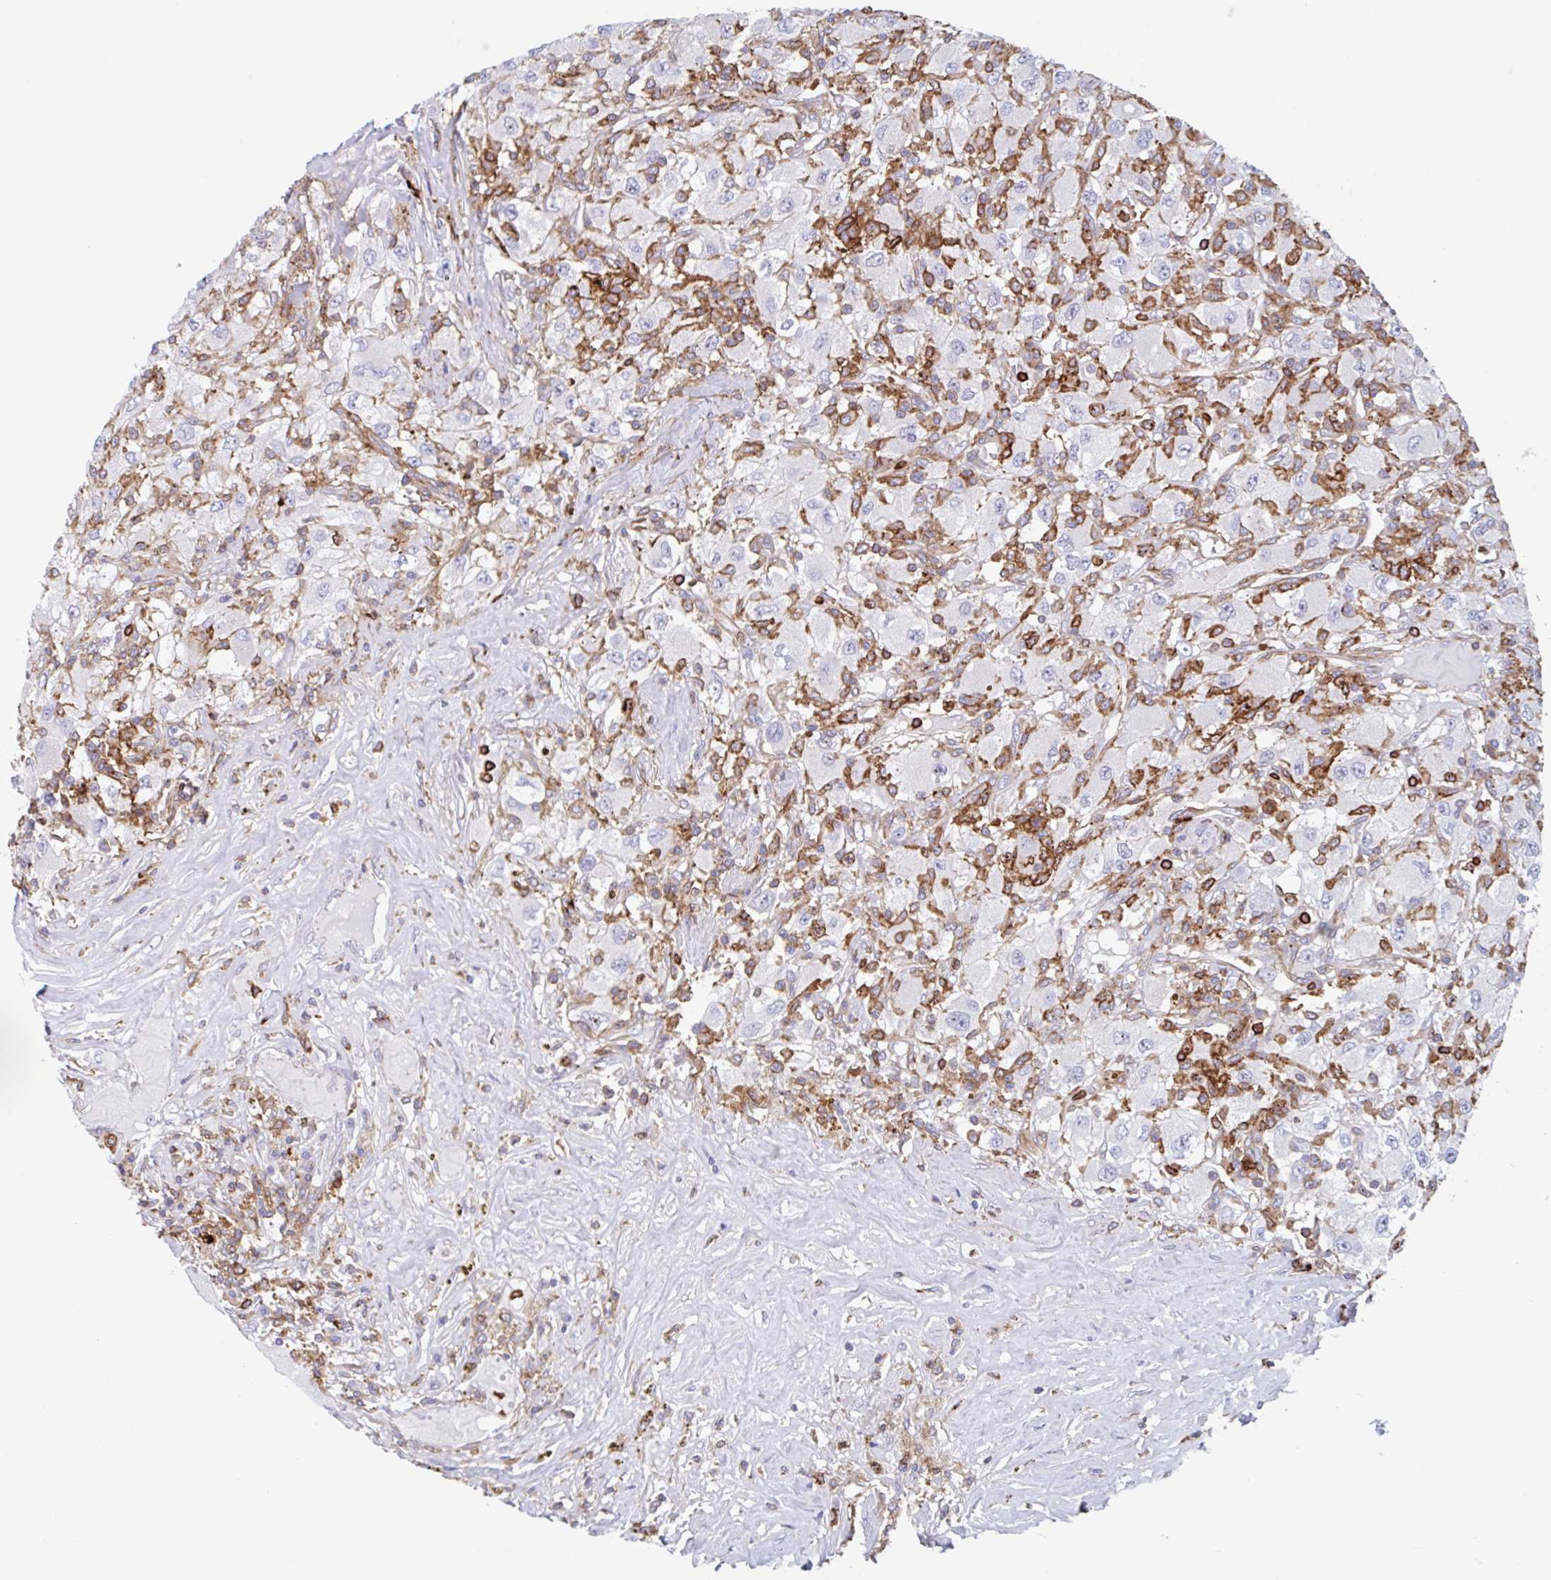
{"staining": {"intensity": "negative", "quantity": "none", "location": "none"}, "tissue": "renal cancer", "cell_type": "Tumor cells", "image_type": "cancer", "snomed": [{"axis": "morphology", "description": "Adenocarcinoma, NOS"}, {"axis": "topography", "description": "Kidney"}], "caption": "This is an immunohistochemistry histopathology image of renal cancer (adenocarcinoma). There is no expression in tumor cells.", "gene": "EFHD1", "patient": {"sex": "female", "age": 67}}